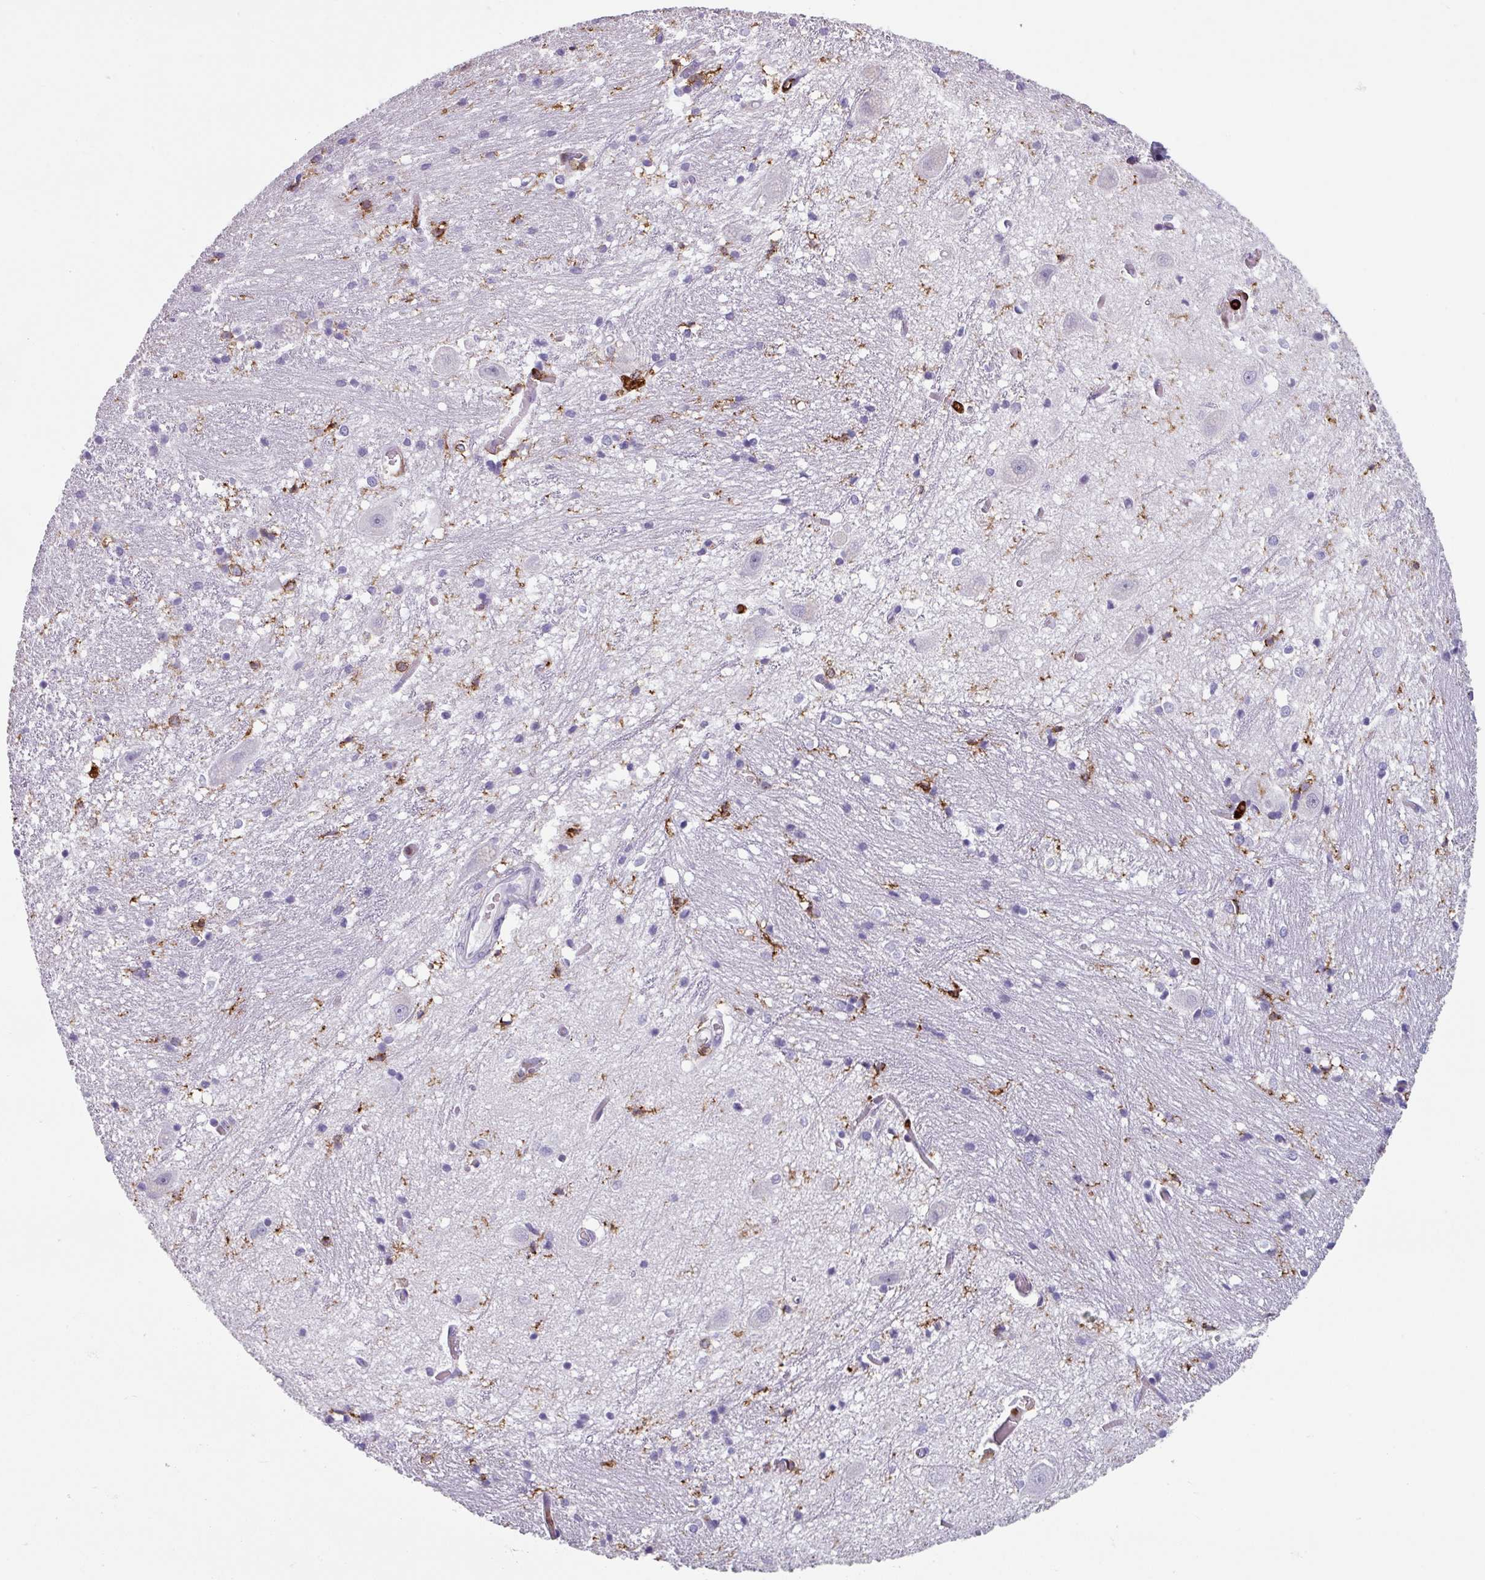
{"staining": {"intensity": "moderate", "quantity": "<25%", "location": "cytoplasmic/membranous"}, "tissue": "caudate", "cell_type": "Glial cells", "image_type": "normal", "snomed": [{"axis": "morphology", "description": "Normal tissue, NOS"}, {"axis": "topography", "description": "Lateral ventricle wall"}], "caption": "A brown stain shows moderate cytoplasmic/membranous positivity of a protein in glial cells of benign caudate. The staining was performed using DAB to visualize the protein expression in brown, while the nuclei were stained in blue with hematoxylin (Magnification: 20x).", "gene": "EXOSC5", "patient": {"sex": "male", "age": 37}}